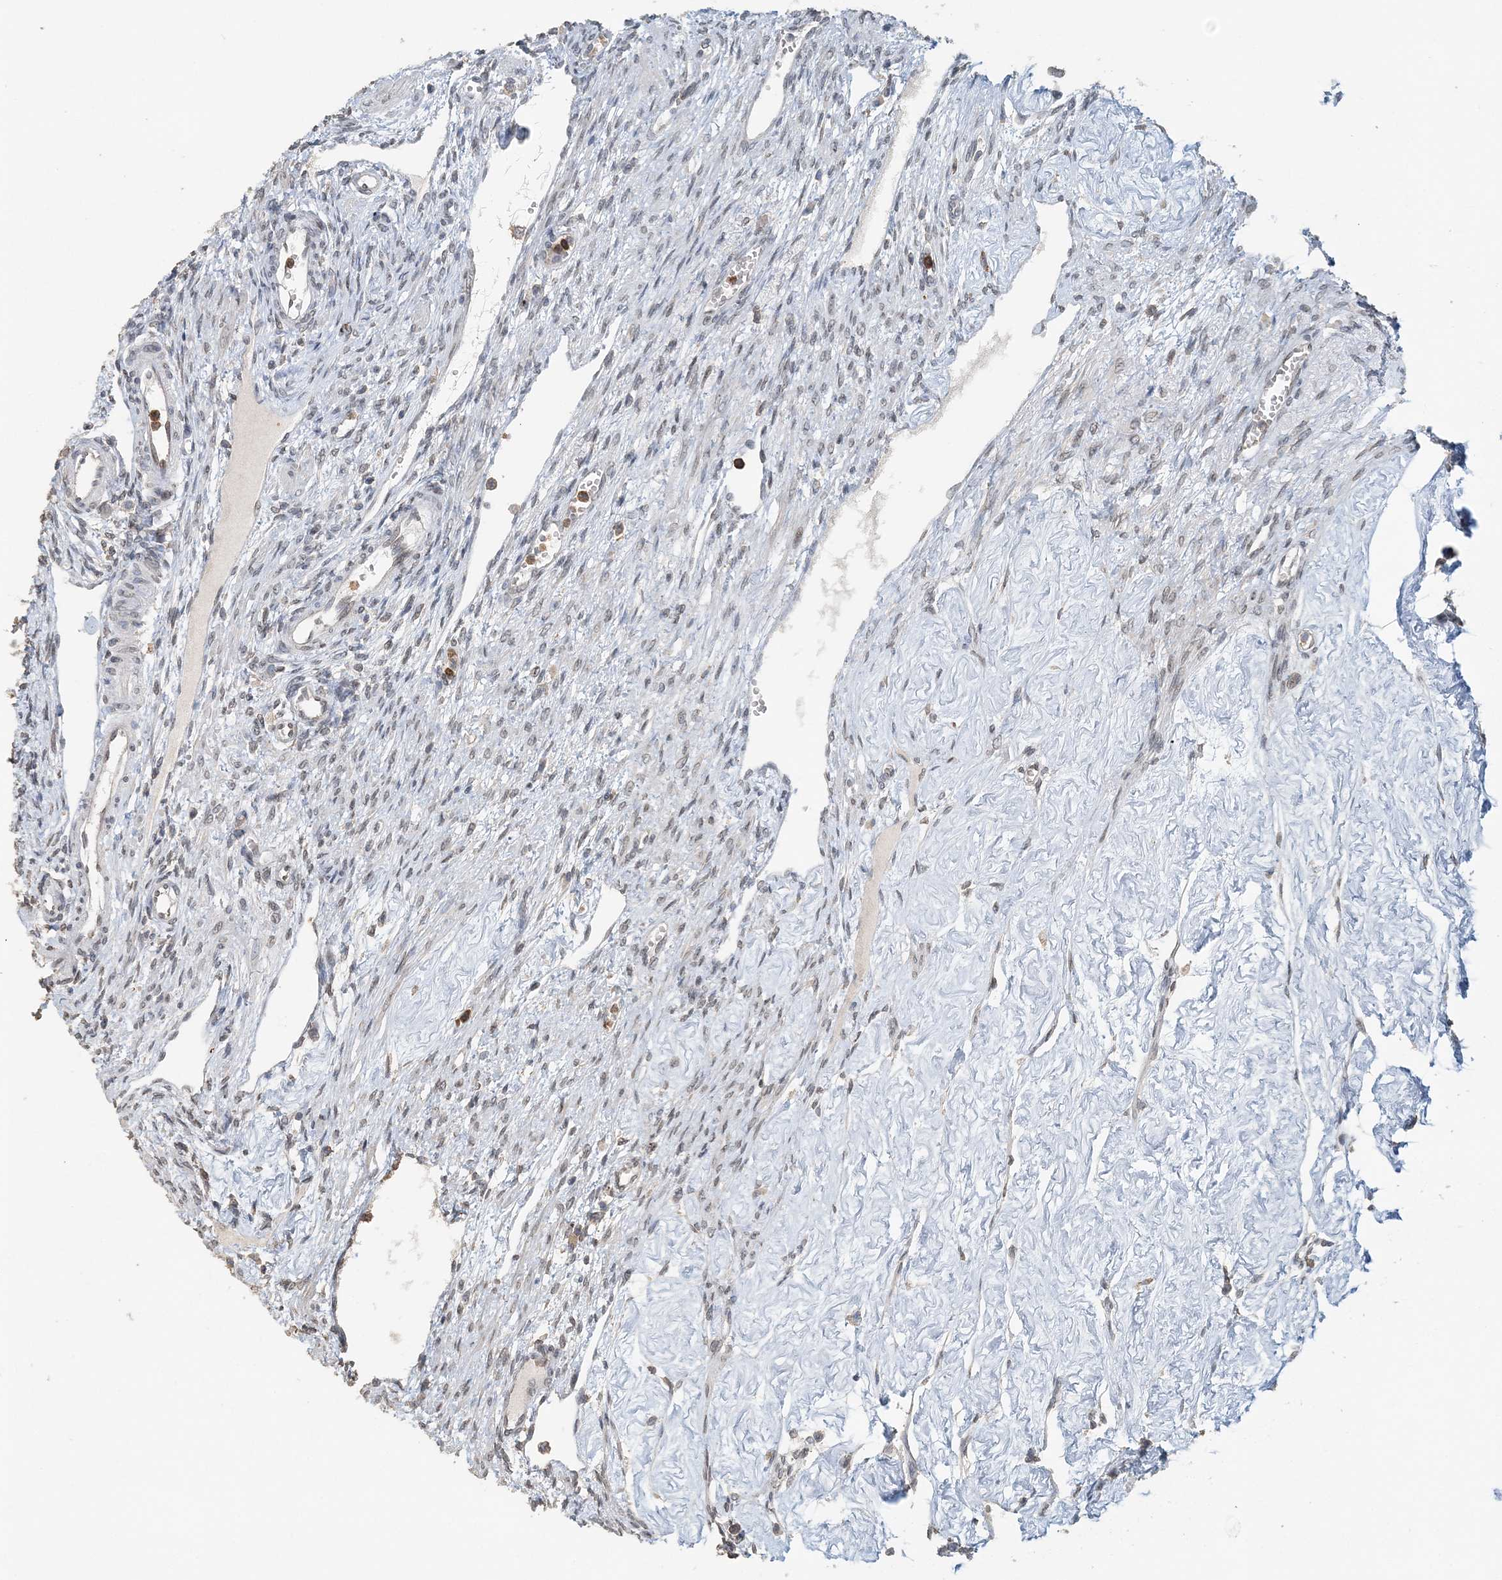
{"staining": {"intensity": "negative", "quantity": "none", "location": "none"}, "tissue": "ovary", "cell_type": "Follicle cells", "image_type": "normal", "snomed": [{"axis": "morphology", "description": "Normal tissue, NOS"}, {"axis": "morphology", "description": "Cyst, NOS"}, {"axis": "topography", "description": "Ovary"}], "caption": "Immunohistochemistry image of normal ovary: human ovary stained with DAB (3,3'-diaminobenzidine) demonstrates no significant protein positivity in follicle cells. (DAB (3,3'-diaminobenzidine) immunohistochemistry (IHC) with hematoxylin counter stain).", "gene": "FAM110A", "patient": {"sex": "female", "age": 33}}